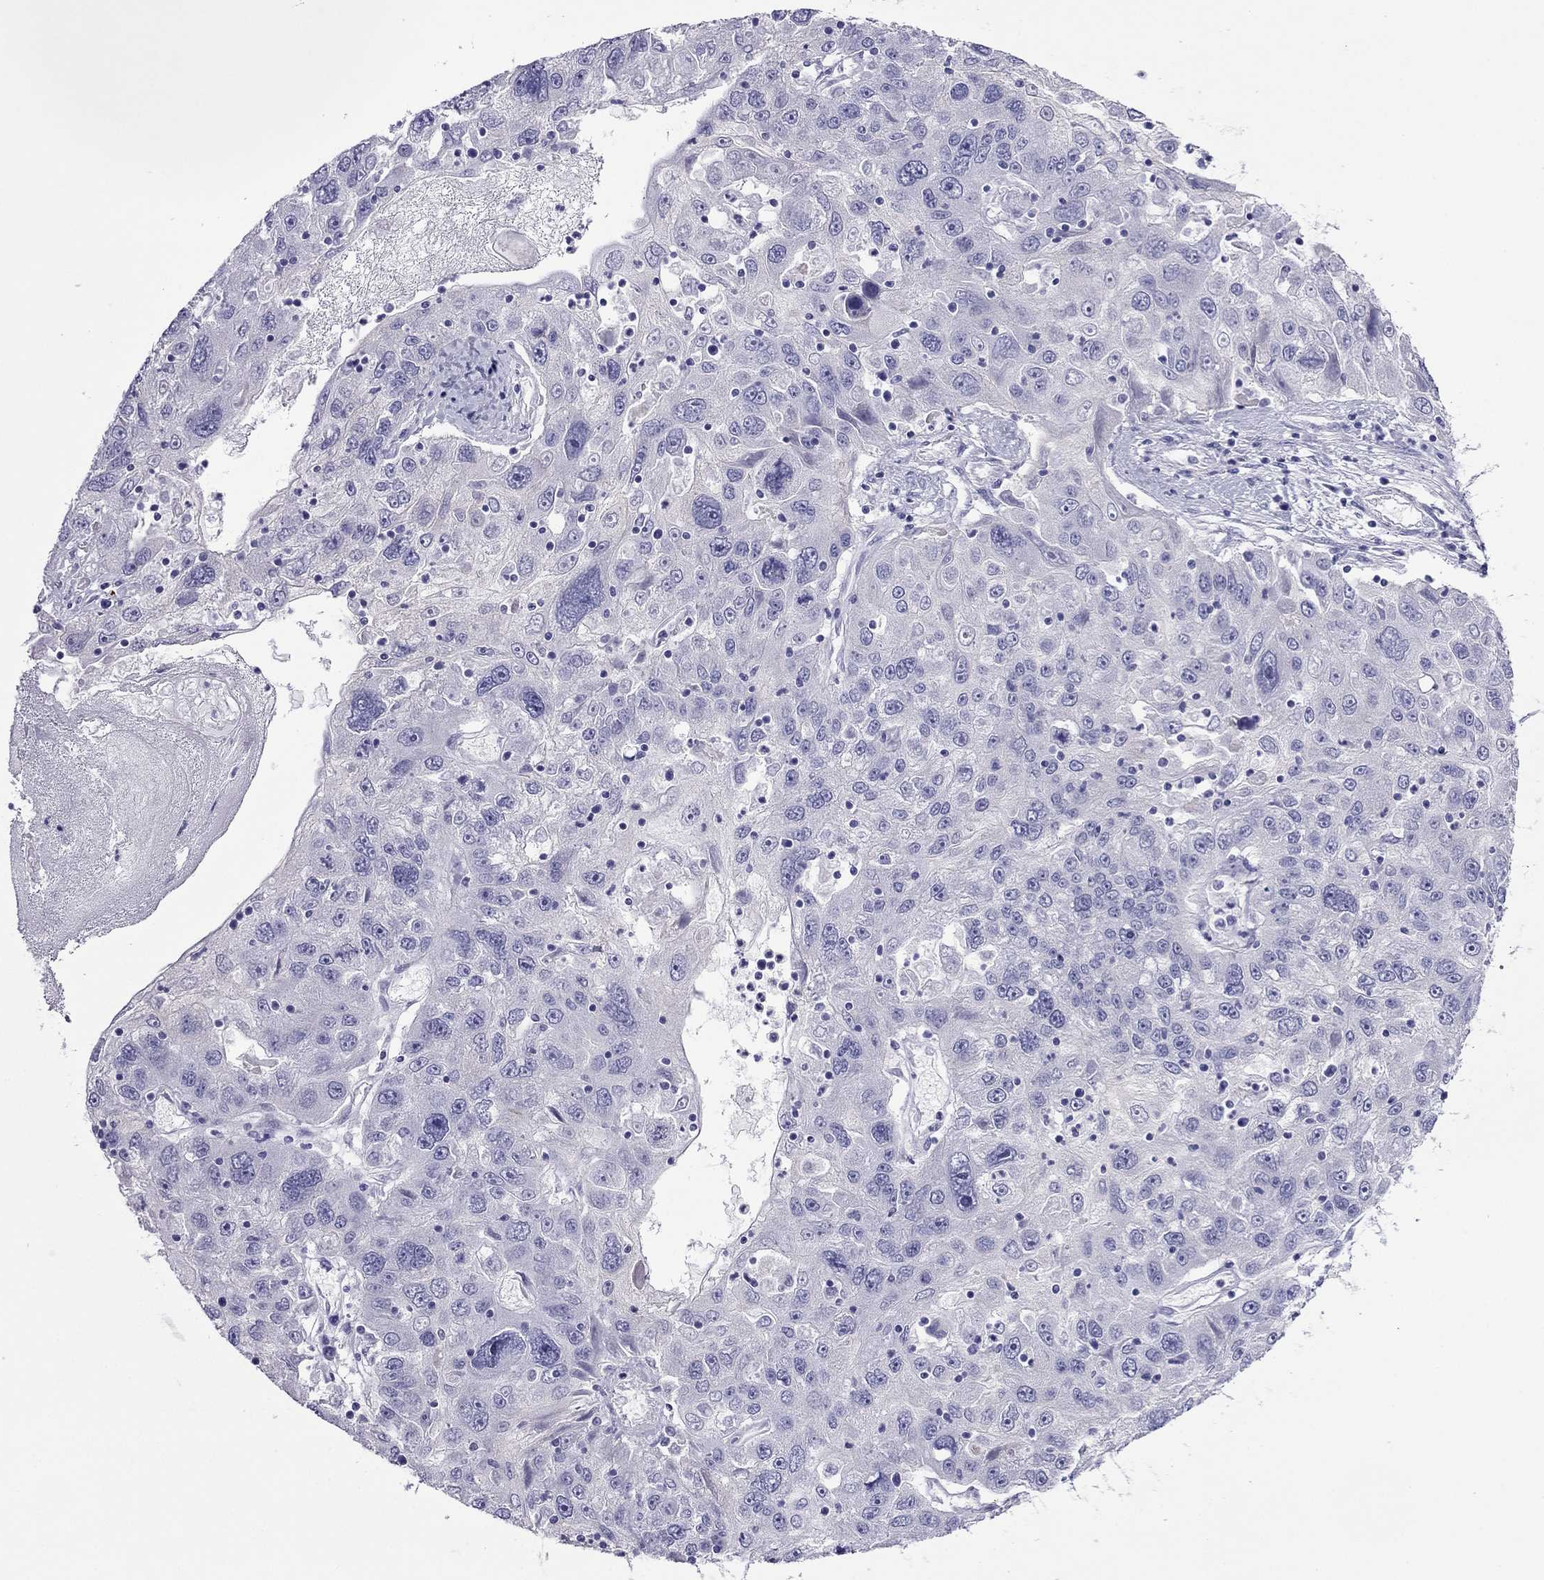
{"staining": {"intensity": "negative", "quantity": "none", "location": "none"}, "tissue": "stomach cancer", "cell_type": "Tumor cells", "image_type": "cancer", "snomed": [{"axis": "morphology", "description": "Adenocarcinoma, NOS"}, {"axis": "topography", "description": "Stomach"}], "caption": "IHC histopathology image of human stomach cancer stained for a protein (brown), which demonstrates no staining in tumor cells.", "gene": "PCDHA6", "patient": {"sex": "male", "age": 56}}